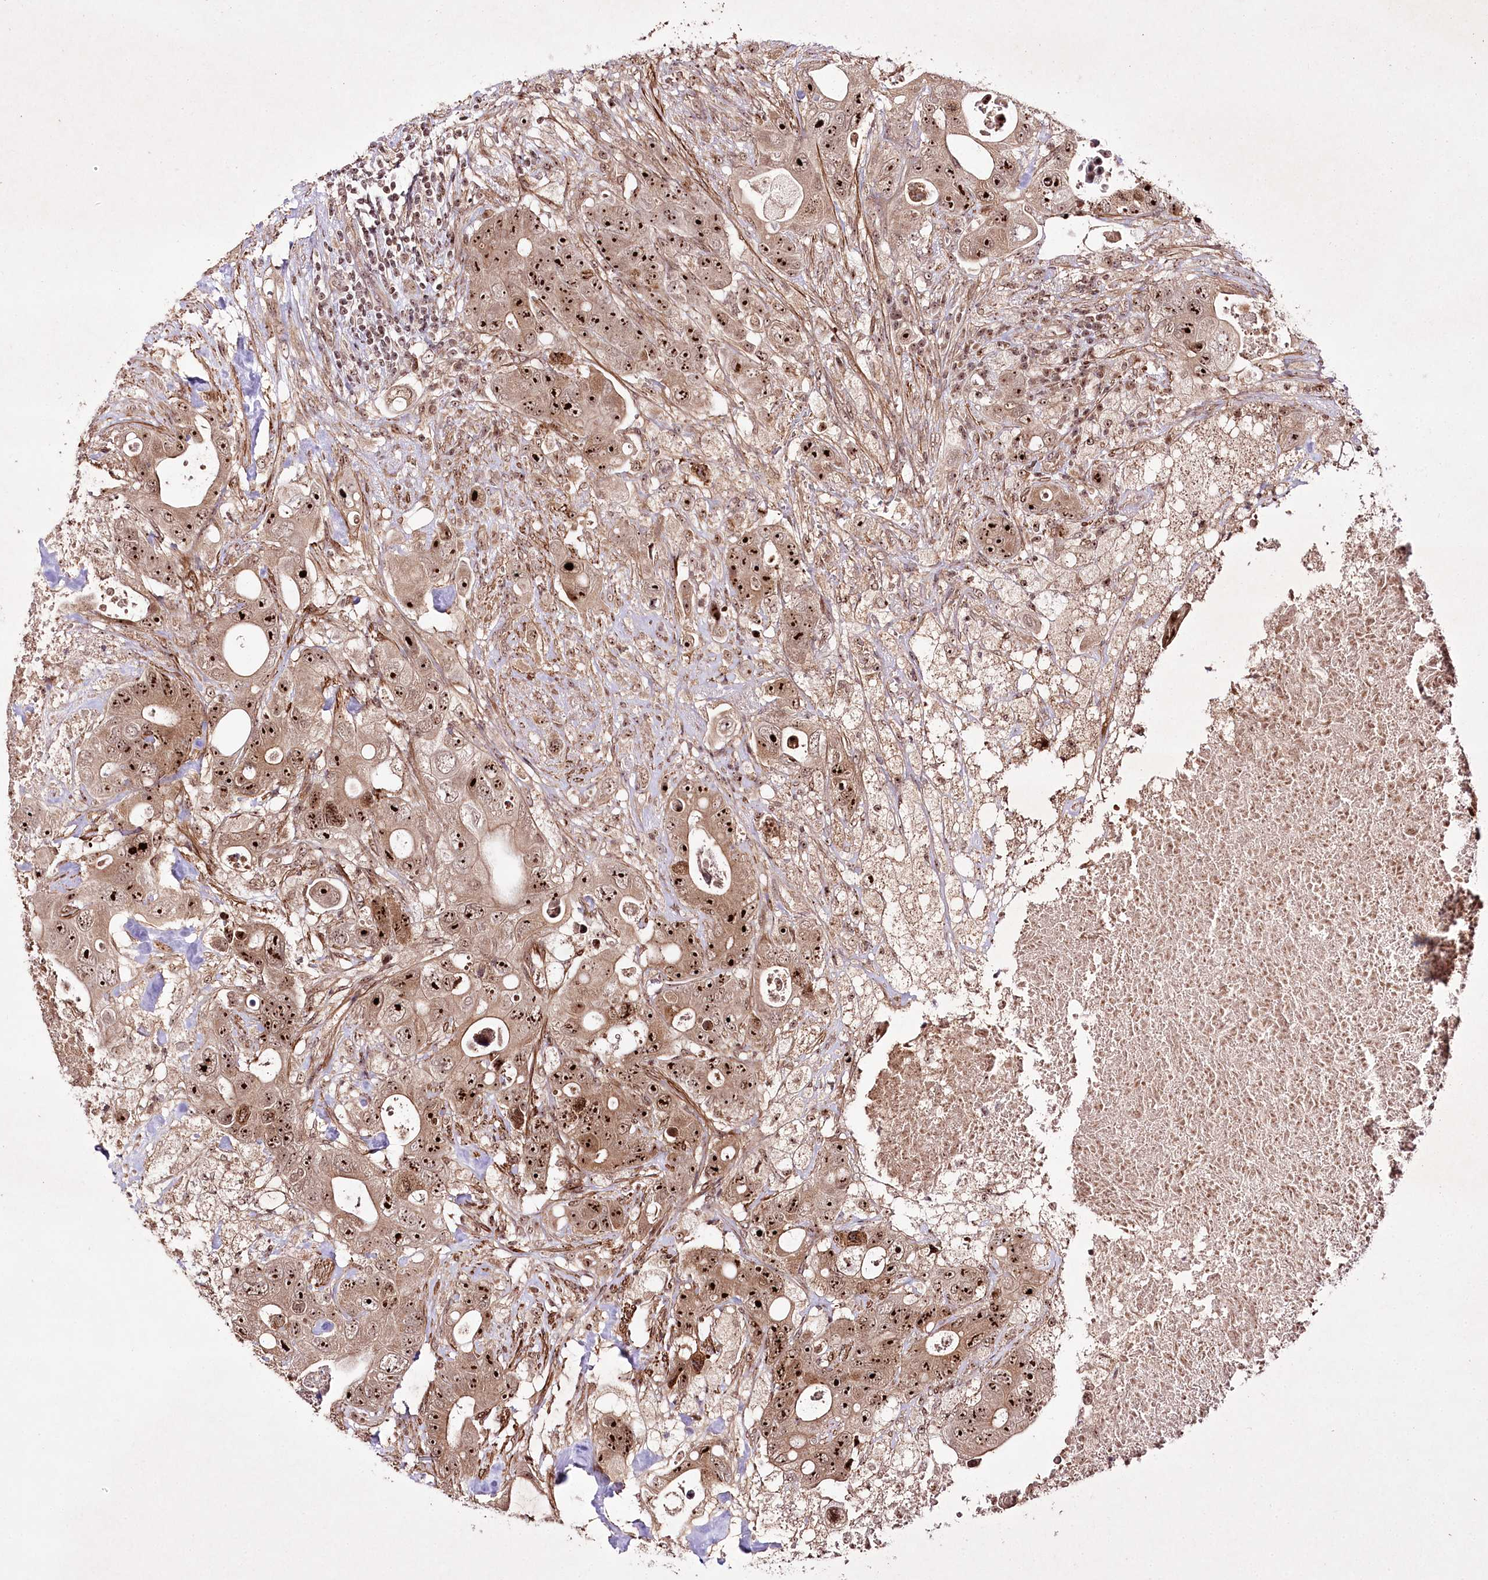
{"staining": {"intensity": "strong", "quantity": ">75%", "location": "nuclear"}, "tissue": "colorectal cancer", "cell_type": "Tumor cells", "image_type": "cancer", "snomed": [{"axis": "morphology", "description": "Adenocarcinoma, NOS"}, {"axis": "topography", "description": "Colon"}], "caption": "Immunohistochemical staining of colorectal adenocarcinoma demonstrates high levels of strong nuclear positivity in approximately >75% of tumor cells.", "gene": "CCDC59", "patient": {"sex": "female", "age": 46}}